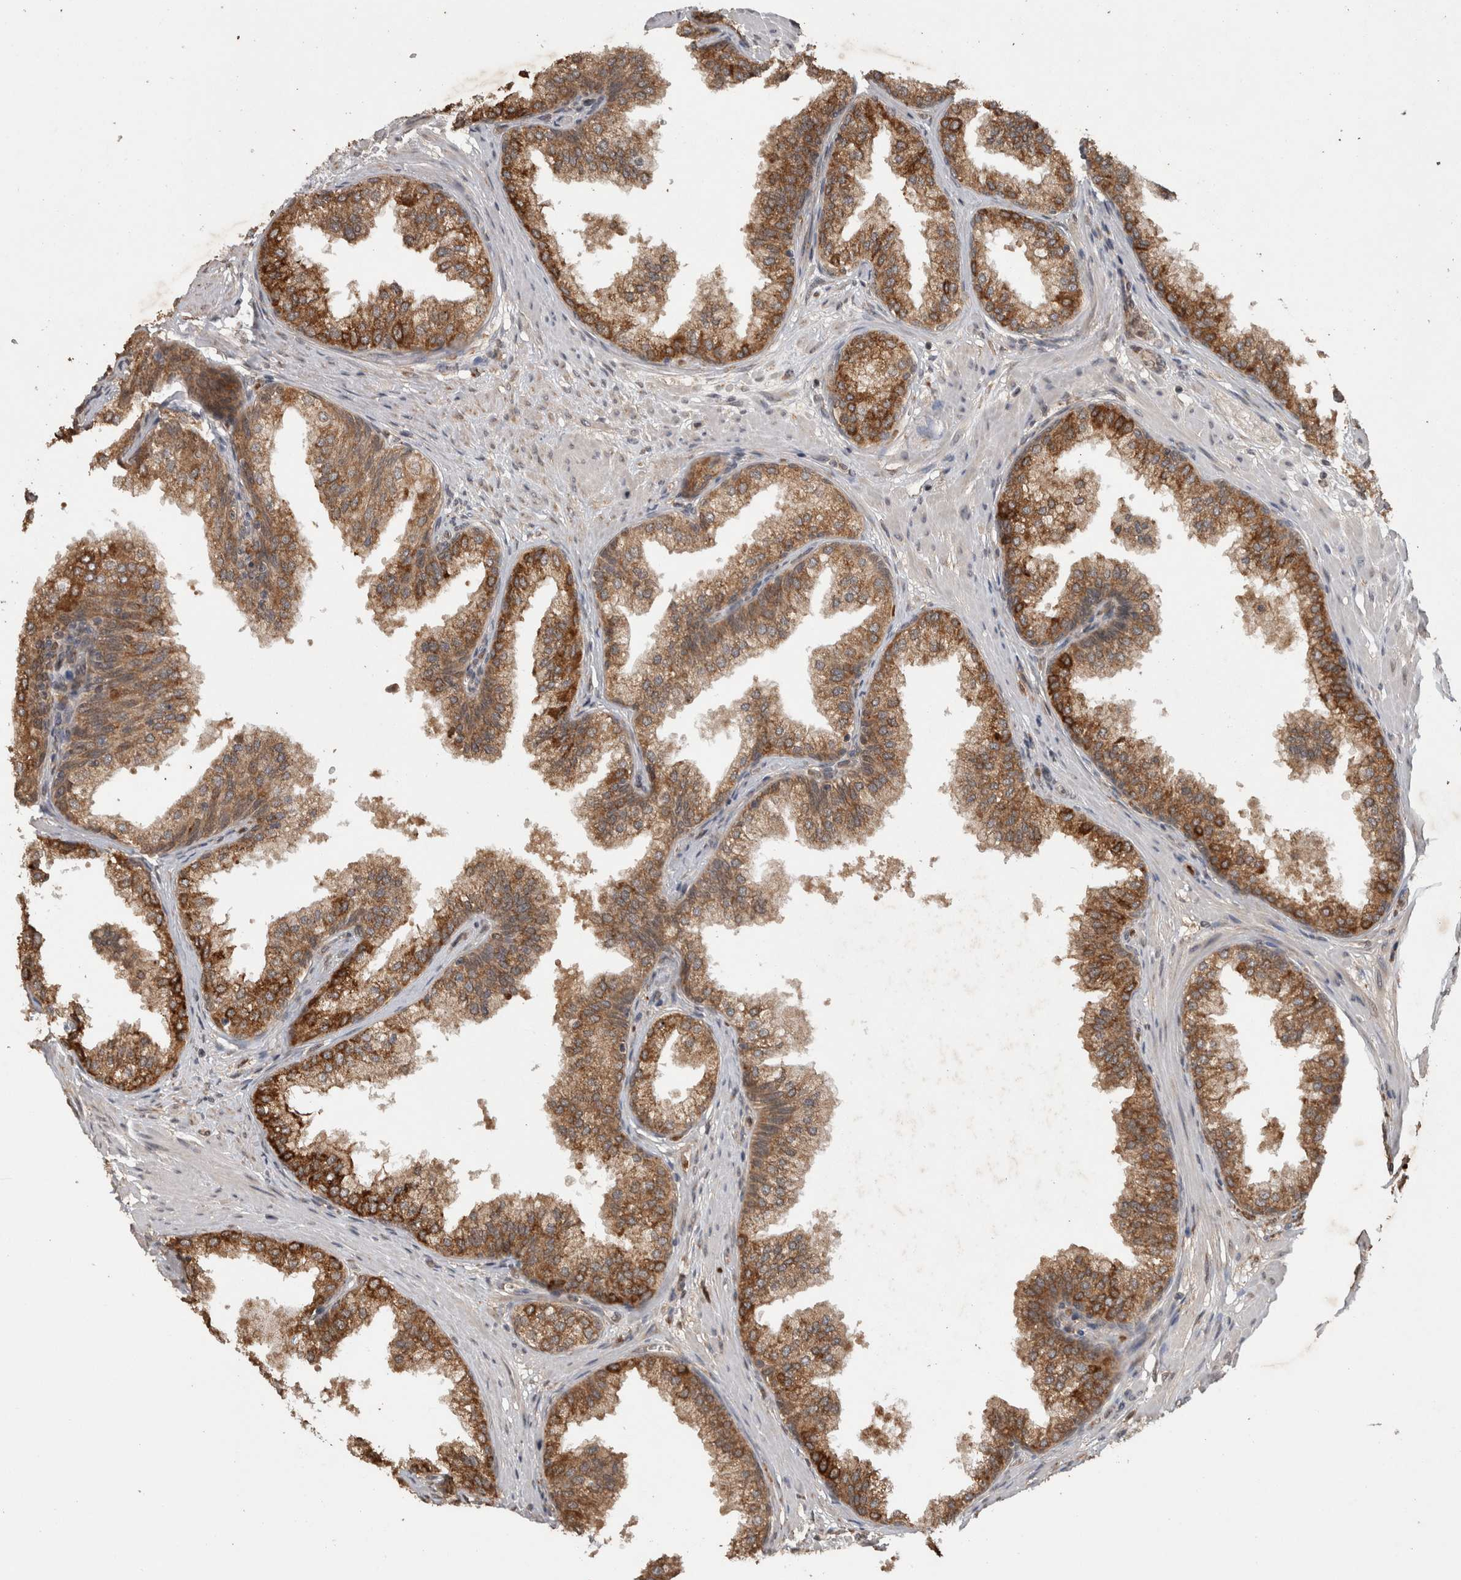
{"staining": {"intensity": "strong", "quantity": ">75%", "location": "cytoplasmic/membranous"}, "tissue": "prostate", "cell_type": "Glandular cells", "image_type": "normal", "snomed": [{"axis": "morphology", "description": "Normal tissue, NOS"}, {"axis": "morphology", "description": "Urothelial carcinoma, Low grade"}, {"axis": "topography", "description": "Urinary bladder"}, {"axis": "topography", "description": "Prostate"}], "caption": "Prostate stained with DAB (3,3'-diaminobenzidine) immunohistochemistry (IHC) demonstrates high levels of strong cytoplasmic/membranous positivity in approximately >75% of glandular cells.", "gene": "ADGRL3", "patient": {"sex": "male", "age": 60}}